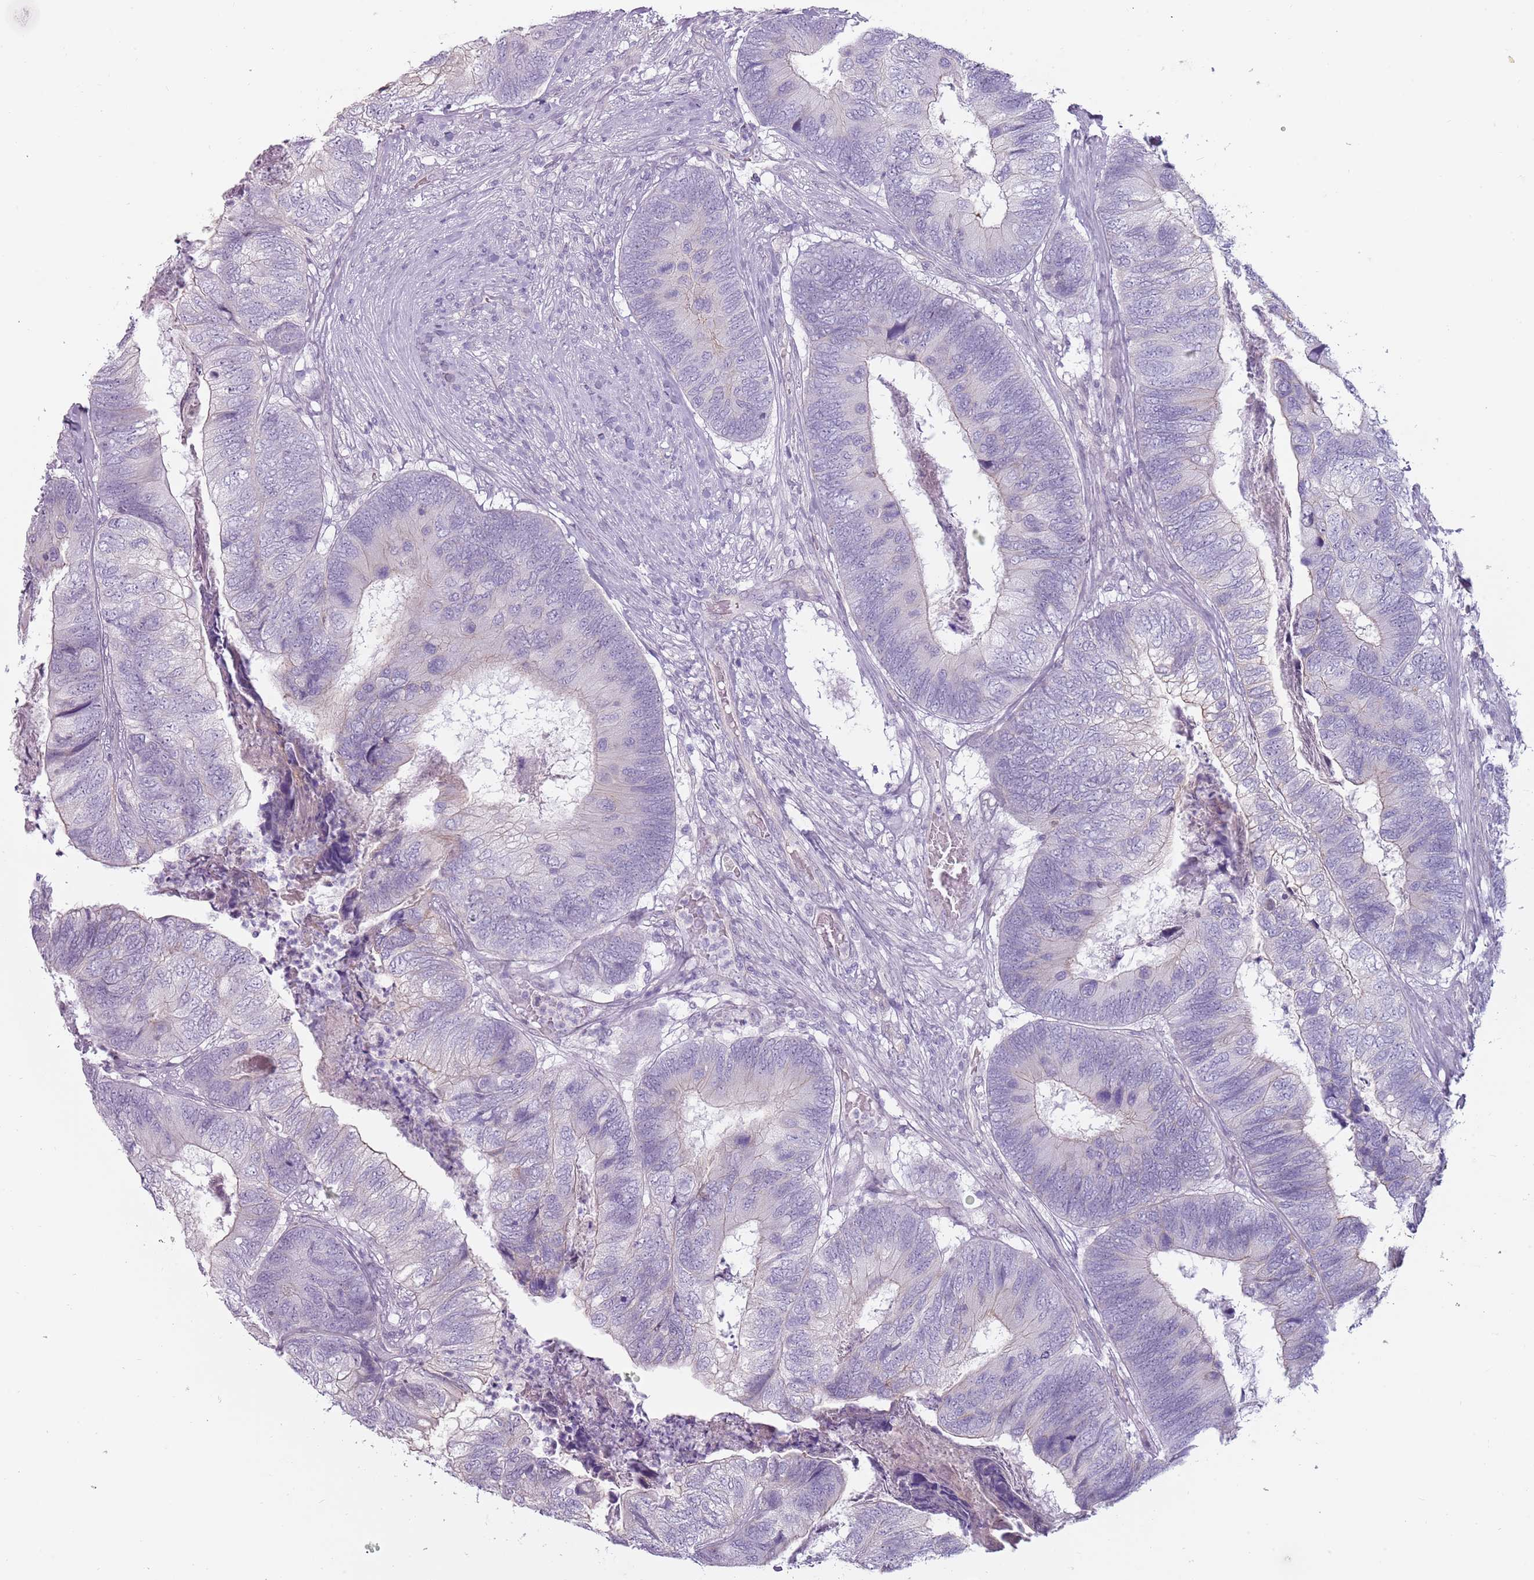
{"staining": {"intensity": "negative", "quantity": "none", "location": "none"}, "tissue": "colorectal cancer", "cell_type": "Tumor cells", "image_type": "cancer", "snomed": [{"axis": "morphology", "description": "Adenocarcinoma, NOS"}, {"axis": "topography", "description": "Colon"}], "caption": "The immunohistochemistry photomicrograph has no significant positivity in tumor cells of colorectal adenocarcinoma tissue.", "gene": "RFX2", "patient": {"sex": "female", "age": 67}}